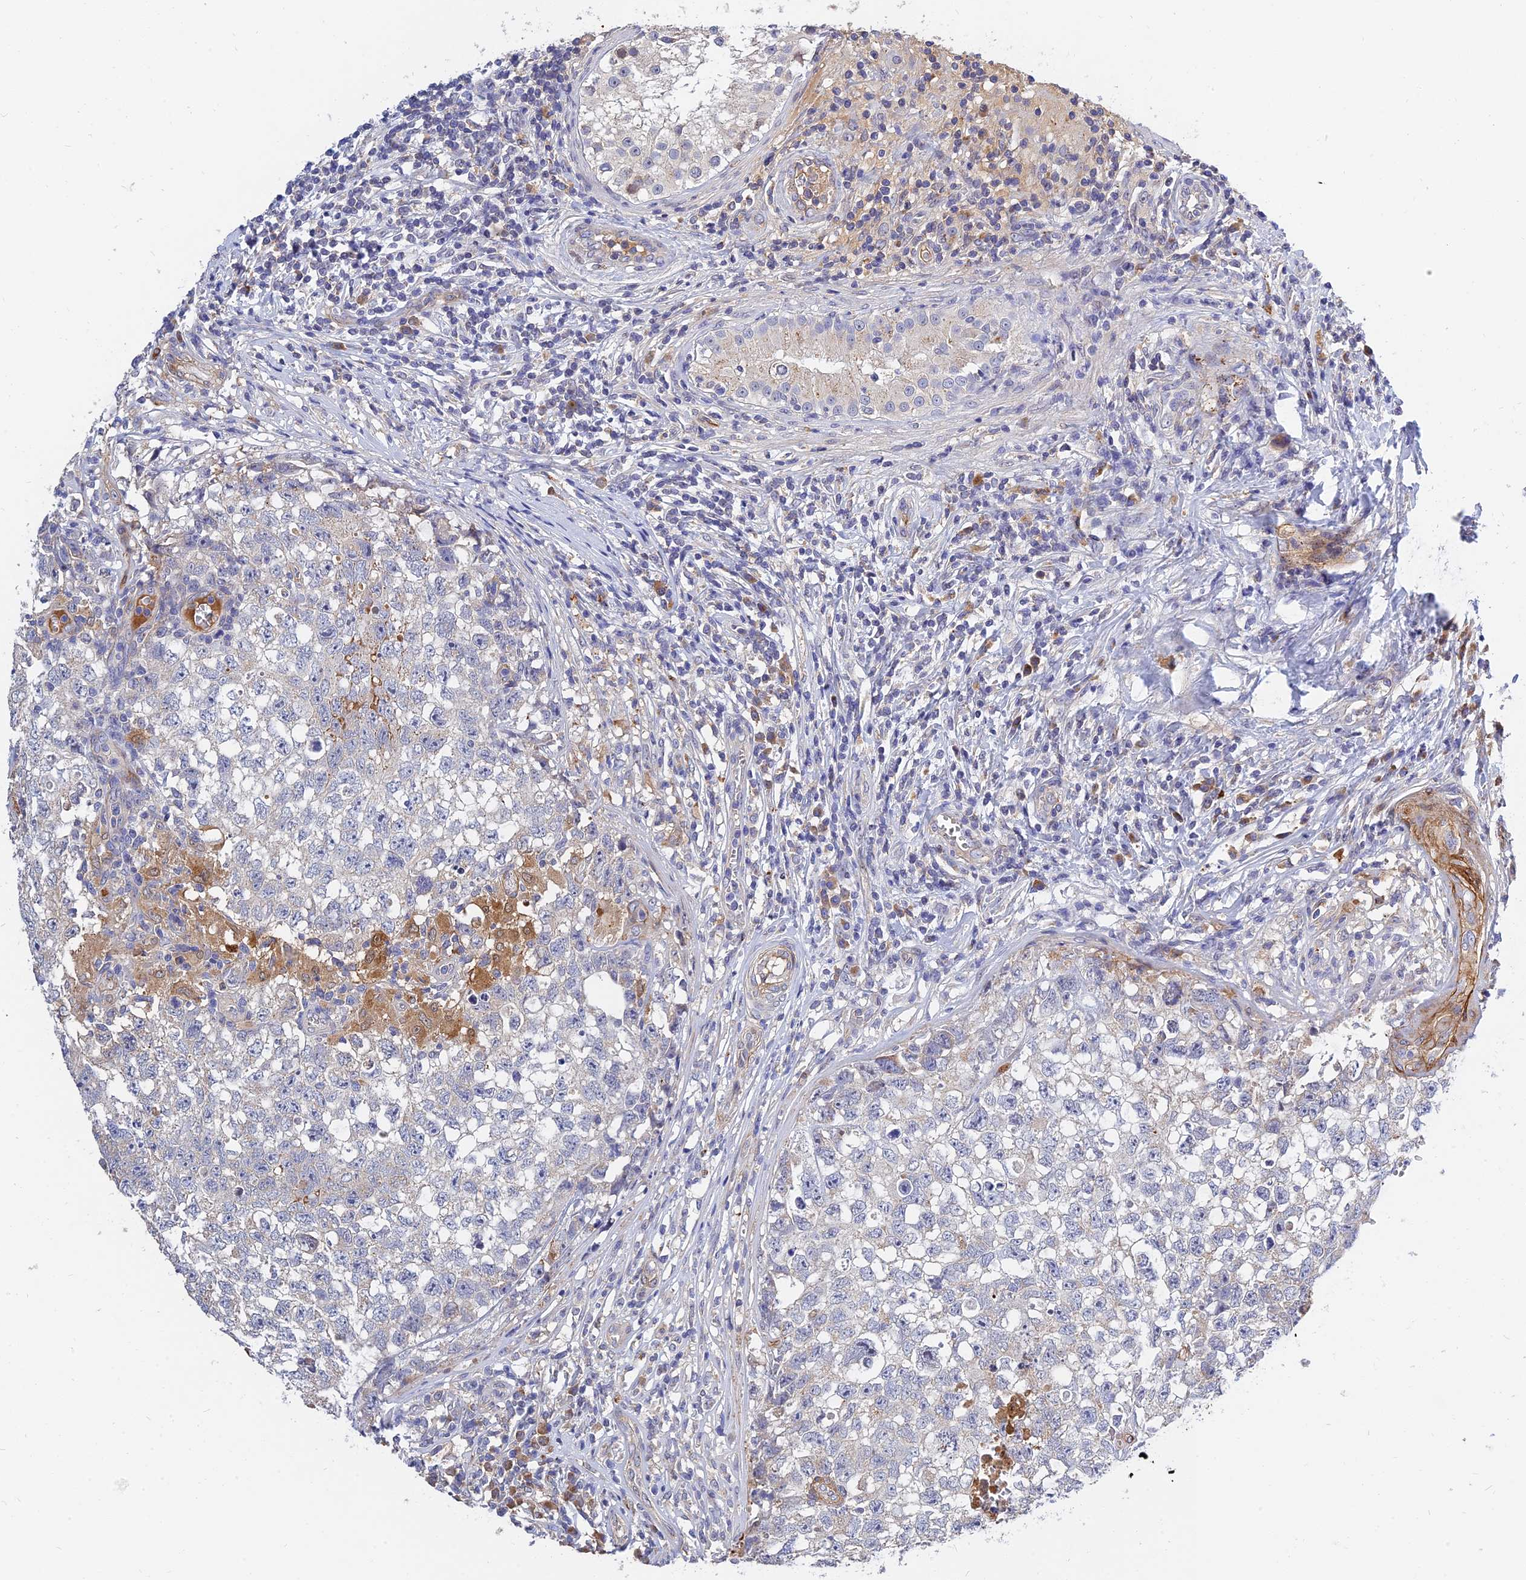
{"staining": {"intensity": "negative", "quantity": "none", "location": "none"}, "tissue": "testis cancer", "cell_type": "Tumor cells", "image_type": "cancer", "snomed": [{"axis": "morphology", "description": "Seminoma, NOS"}, {"axis": "morphology", "description": "Carcinoma, Embryonal, NOS"}, {"axis": "topography", "description": "Testis"}], "caption": "Protein analysis of testis cancer (embryonal carcinoma) demonstrates no significant staining in tumor cells.", "gene": "MRPL35", "patient": {"sex": "male", "age": 29}}